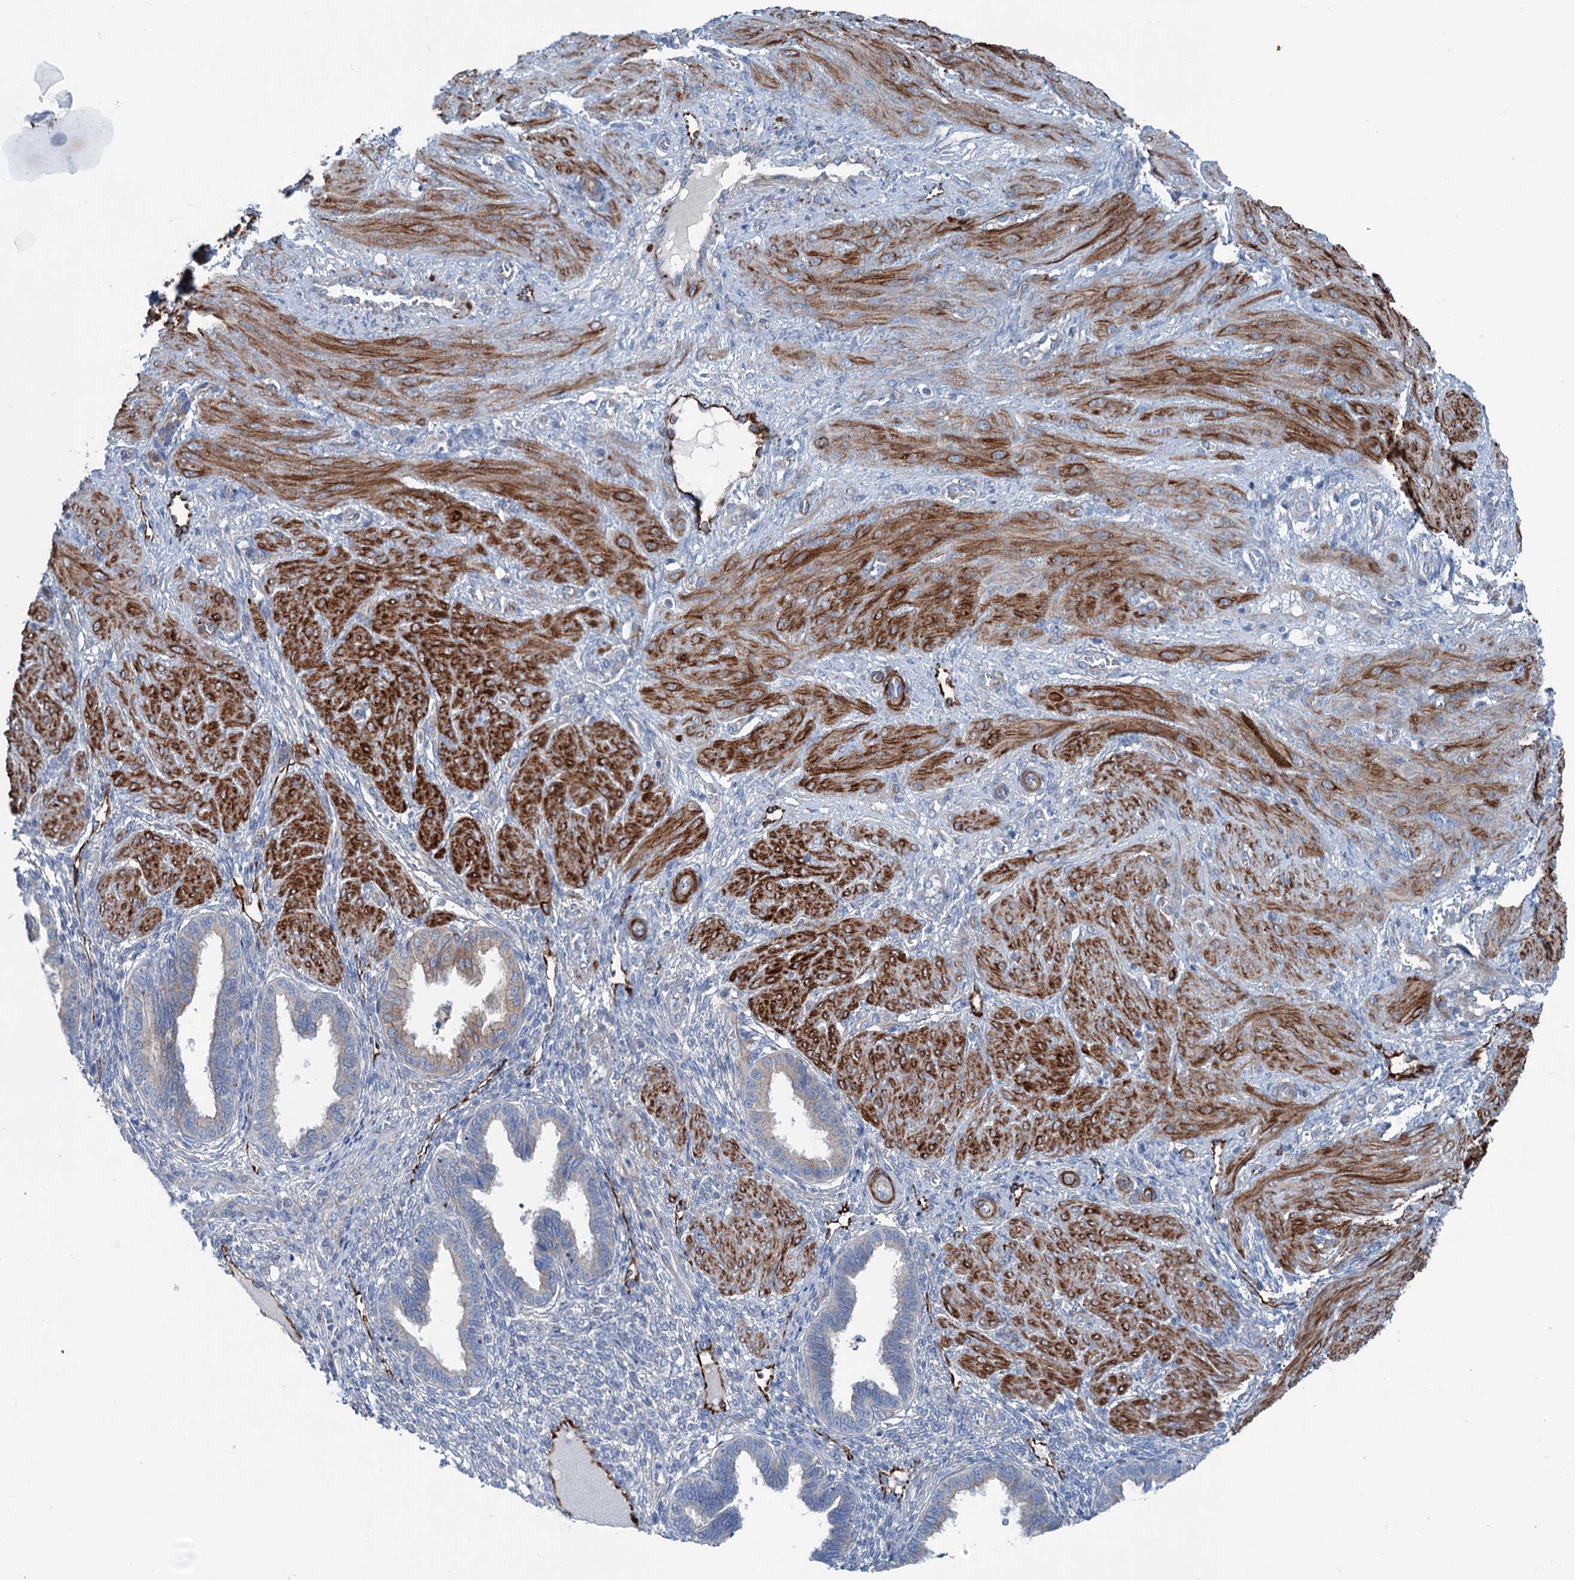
{"staining": {"intensity": "negative", "quantity": "none", "location": "none"}, "tissue": "endometrium", "cell_type": "Cells in endometrial stroma", "image_type": "normal", "snomed": [{"axis": "morphology", "description": "Normal tissue, NOS"}, {"axis": "topography", "description": "Endometrium"}], "caption": "This is an IHC micrograph of unremarkable endometrium. There is no expression in cells in endometrial stroma.", "gene": "CALCOCO1", "patient": {"sex": "female", "age": 33}}